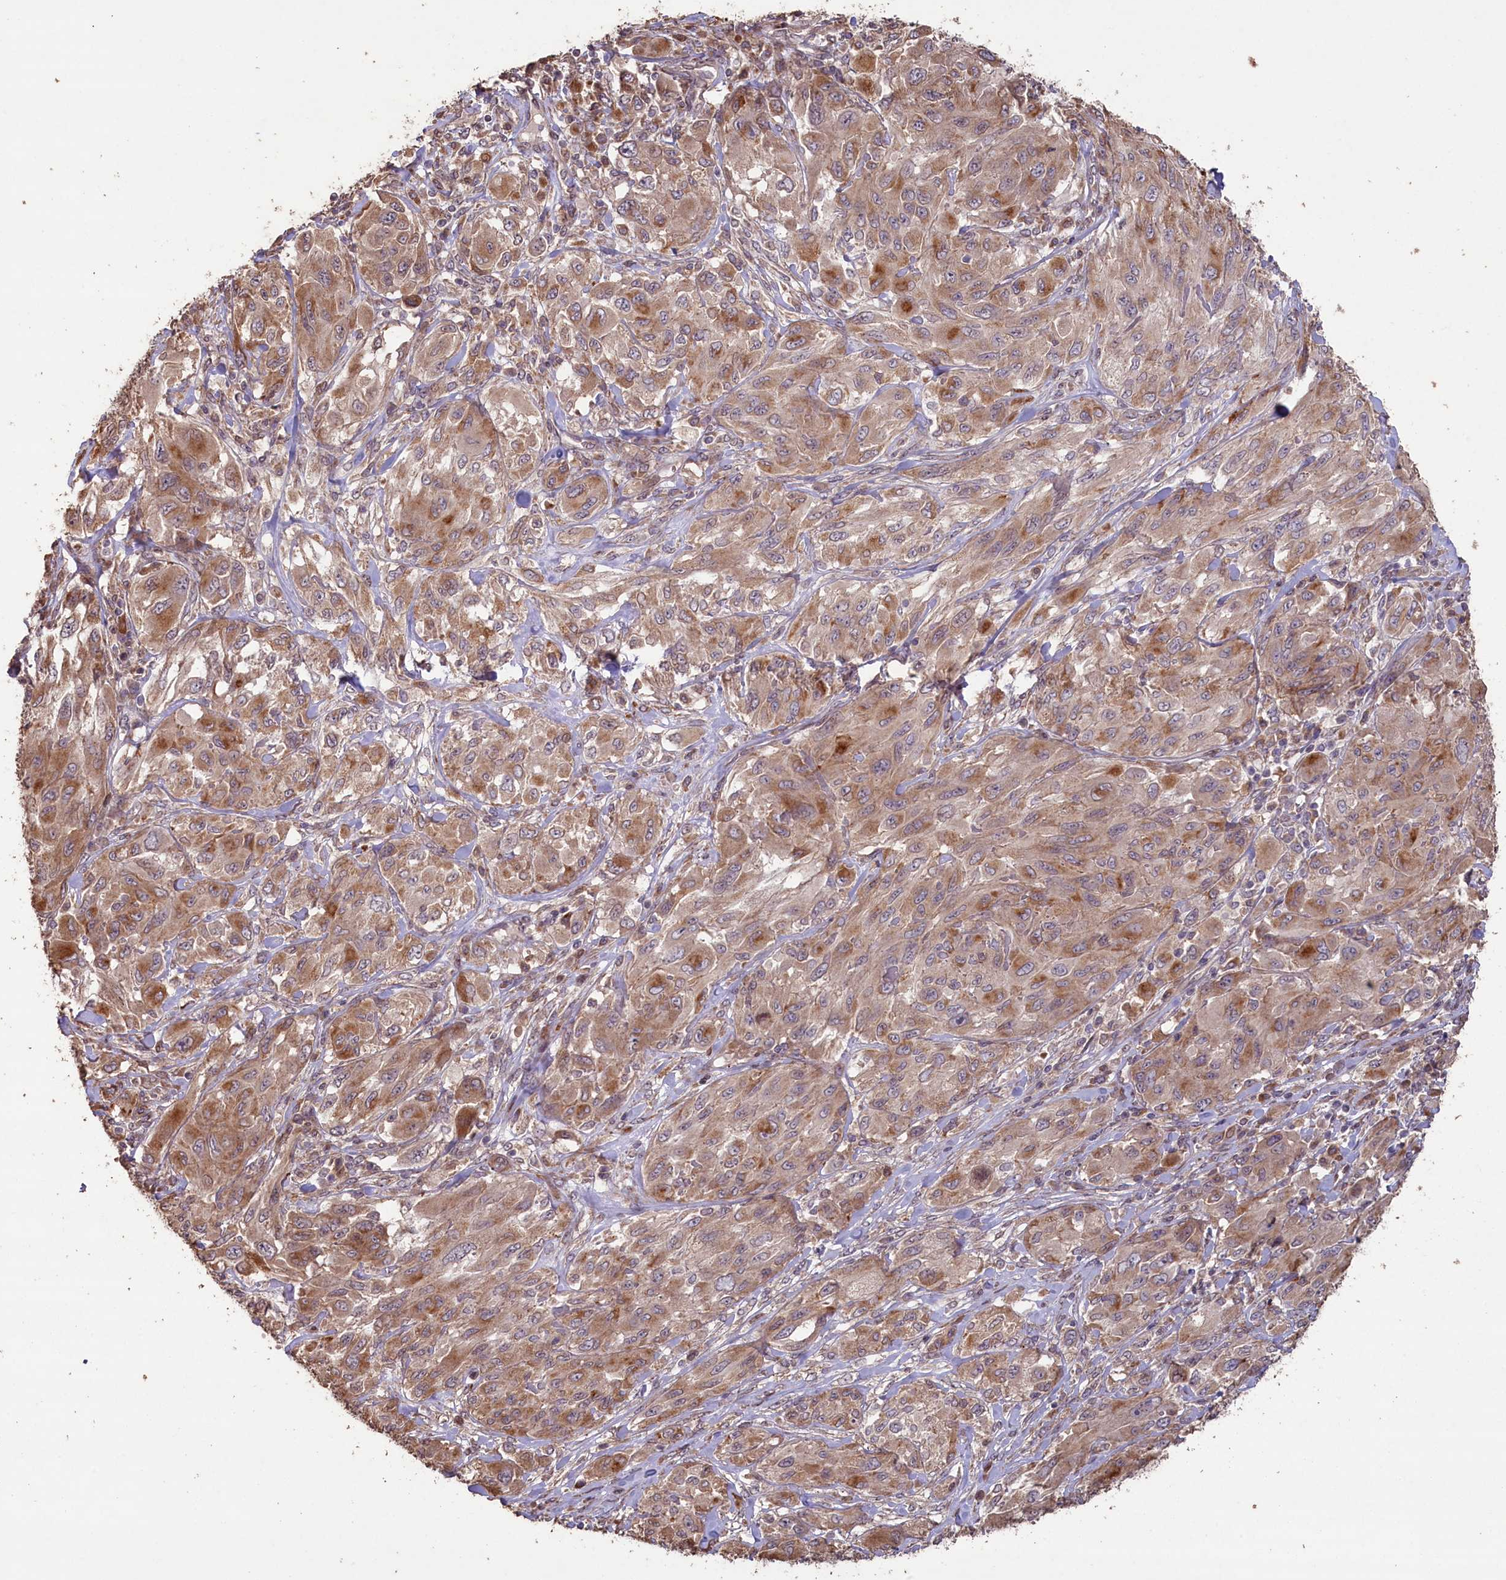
{"staining": {"intensity": "moderate", "quantity": ">75%", "location": "cytoplasmic/membranous"}, "tissue": "melanoma", "cell_type": "Tumor cells", "image_type": "cancer", "snomed": [{"axis": "morphology", "description": "Malignant melanoma, NOS"}, {"axis": "topography", "description": "Skin"}], "caption": "Immunohistochemistry (DAB) staining of malignant melanoma demonstrates moderate cytoplasmic/membranous protein expression in approximately >75% of tumor cells.", "gene": "SLC38A7", "patient": {"sex": "female", "age": 91}}